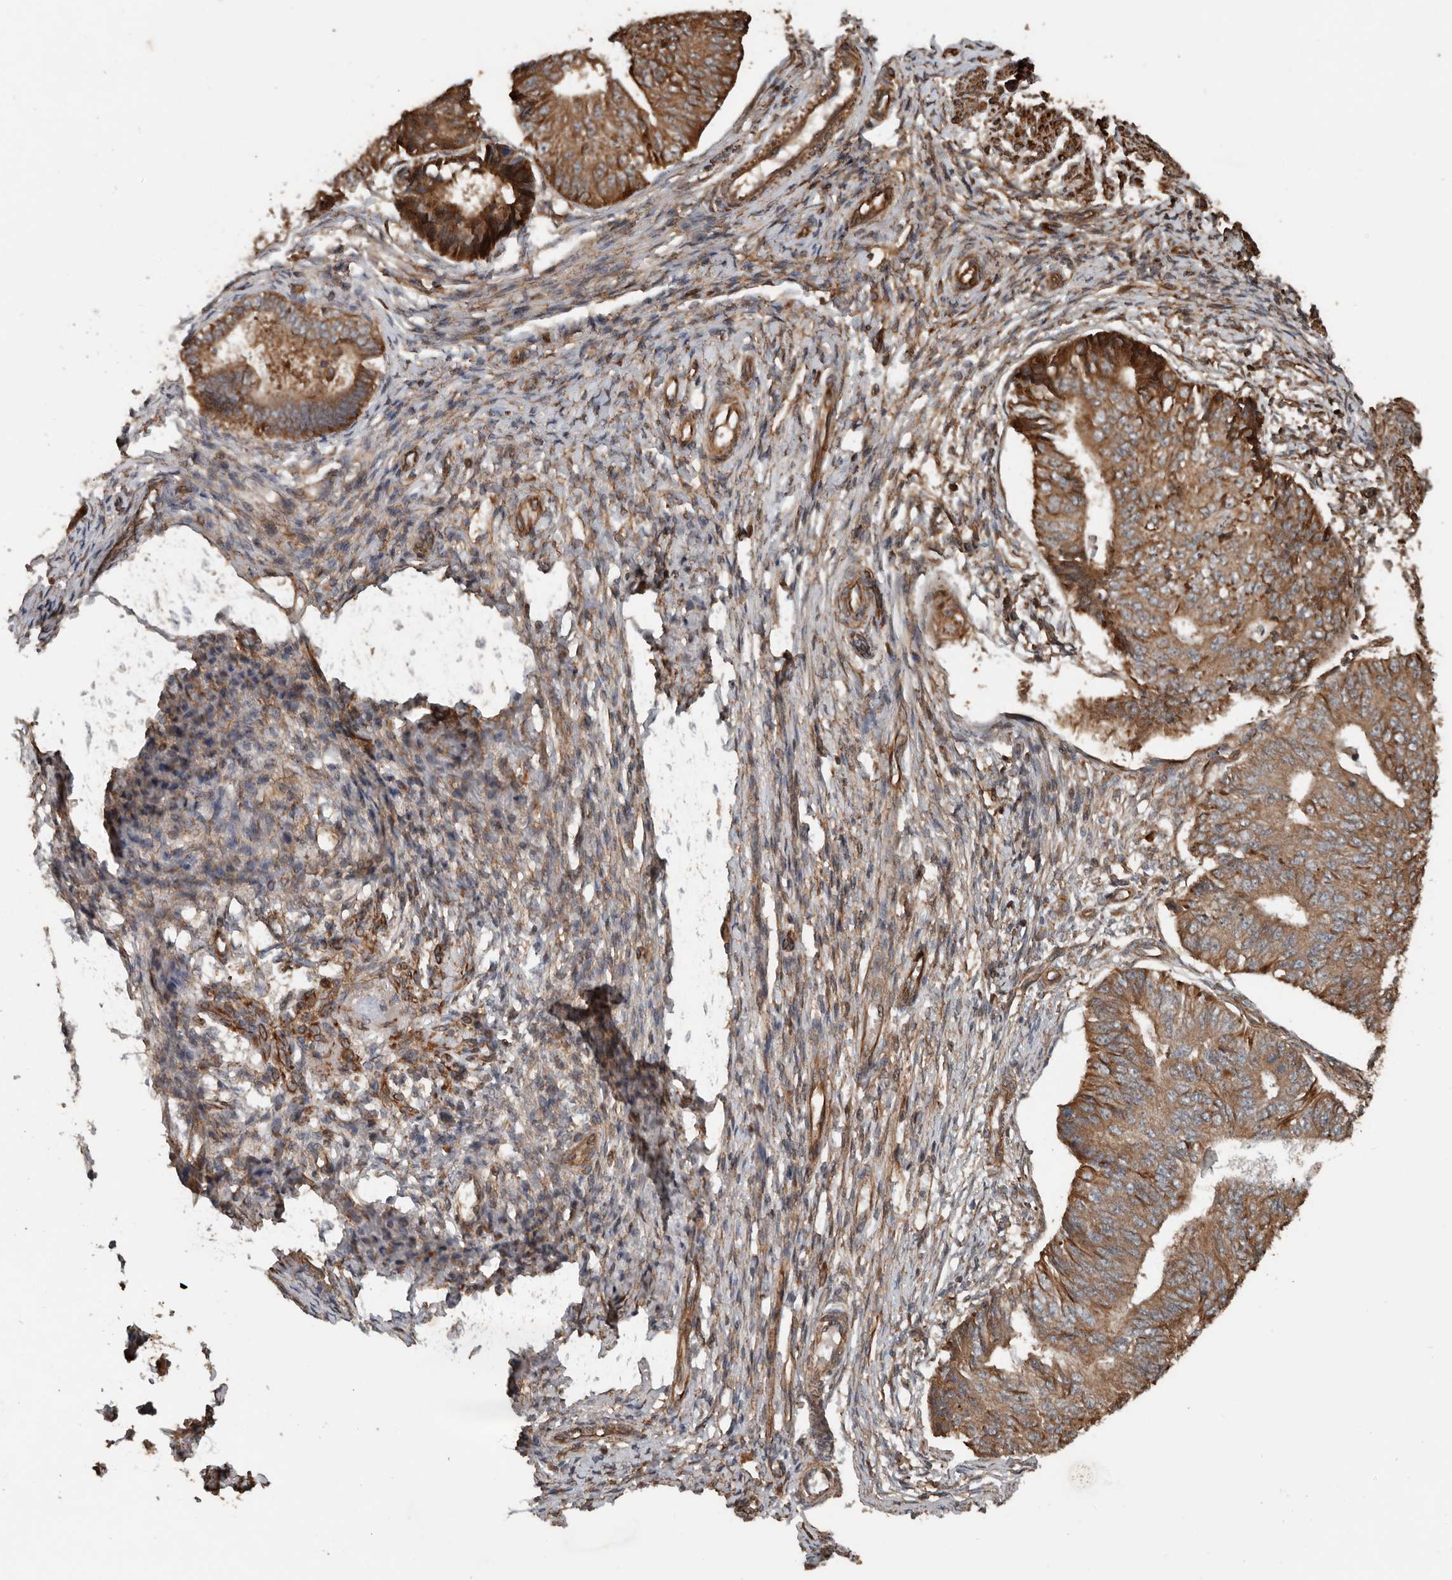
{"staining": {"intensity": "moderate", "quantity": ">75%", "location": "cytoplasmic/membranous"}, "tissue": "endometrial cancer", "cell_type": "Tumor cells", "image_type": "cancer", "snomed": [{"axis": "morphology", "description": "Adenocarcinoma, NOS"}, {"axis": "topography", "description": "Endometrium"}], "caption": "IHC (DAB (3,3'-diaminobenzidine)) staining of human adenocarcinoma (endometrial) demonstrates moderate cytoplasmic/membranous protein staining in approximately >75% of tumor cells.", "gene": "YOD1", "patient": {"sex": "female", "age": 32}}